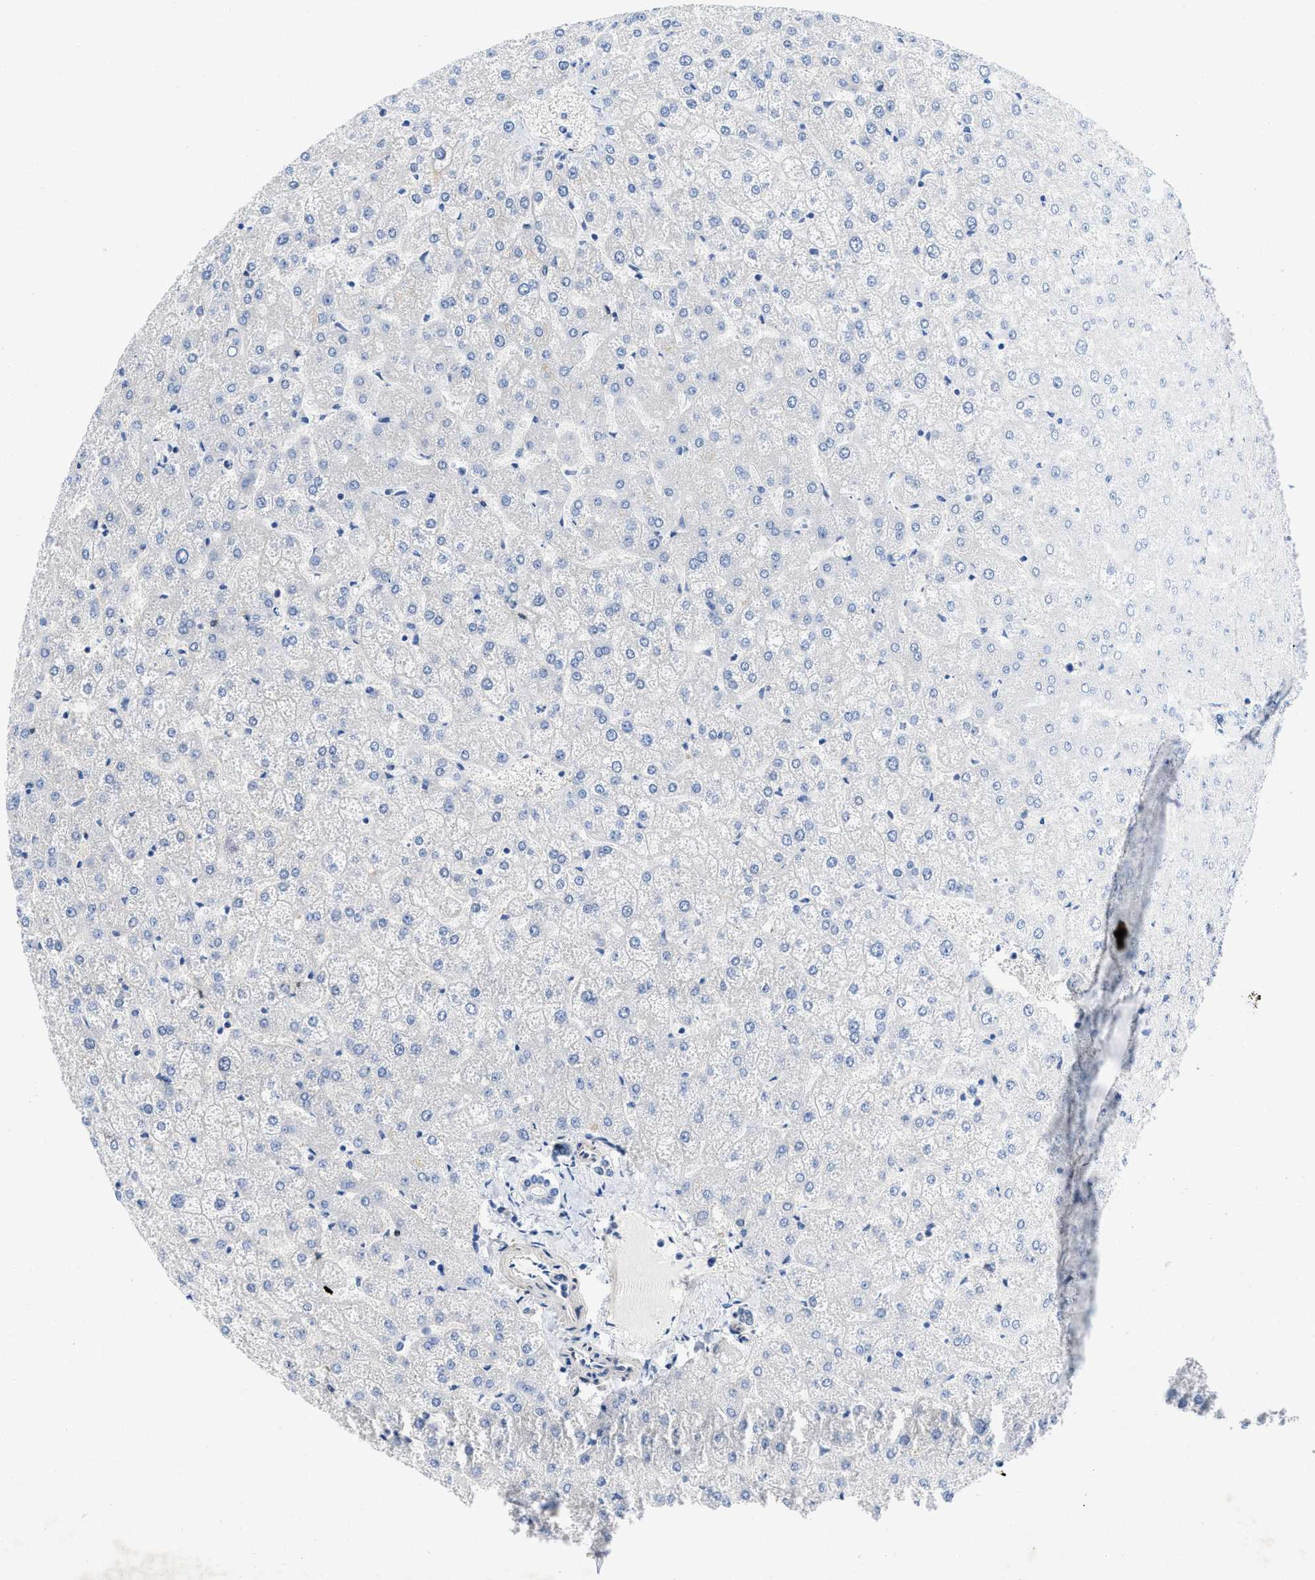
{"staining": {"intensity": "negative", "quantity": "none", "location": "none"}, "tissue": "liver", "cell_type": "Cholangiocytes", "image_type": "normal", "snomed": [{"axis": "morphology", "description": "Normal tissue, NOS"}, {"axis": "topography", "description": "Liver"}], "caption": "The photomicrograph reveals no staining of cholangiocytes in normal liver.", "gene": "PDLIM5", "patient": {"sex": "female", "age": 32}}